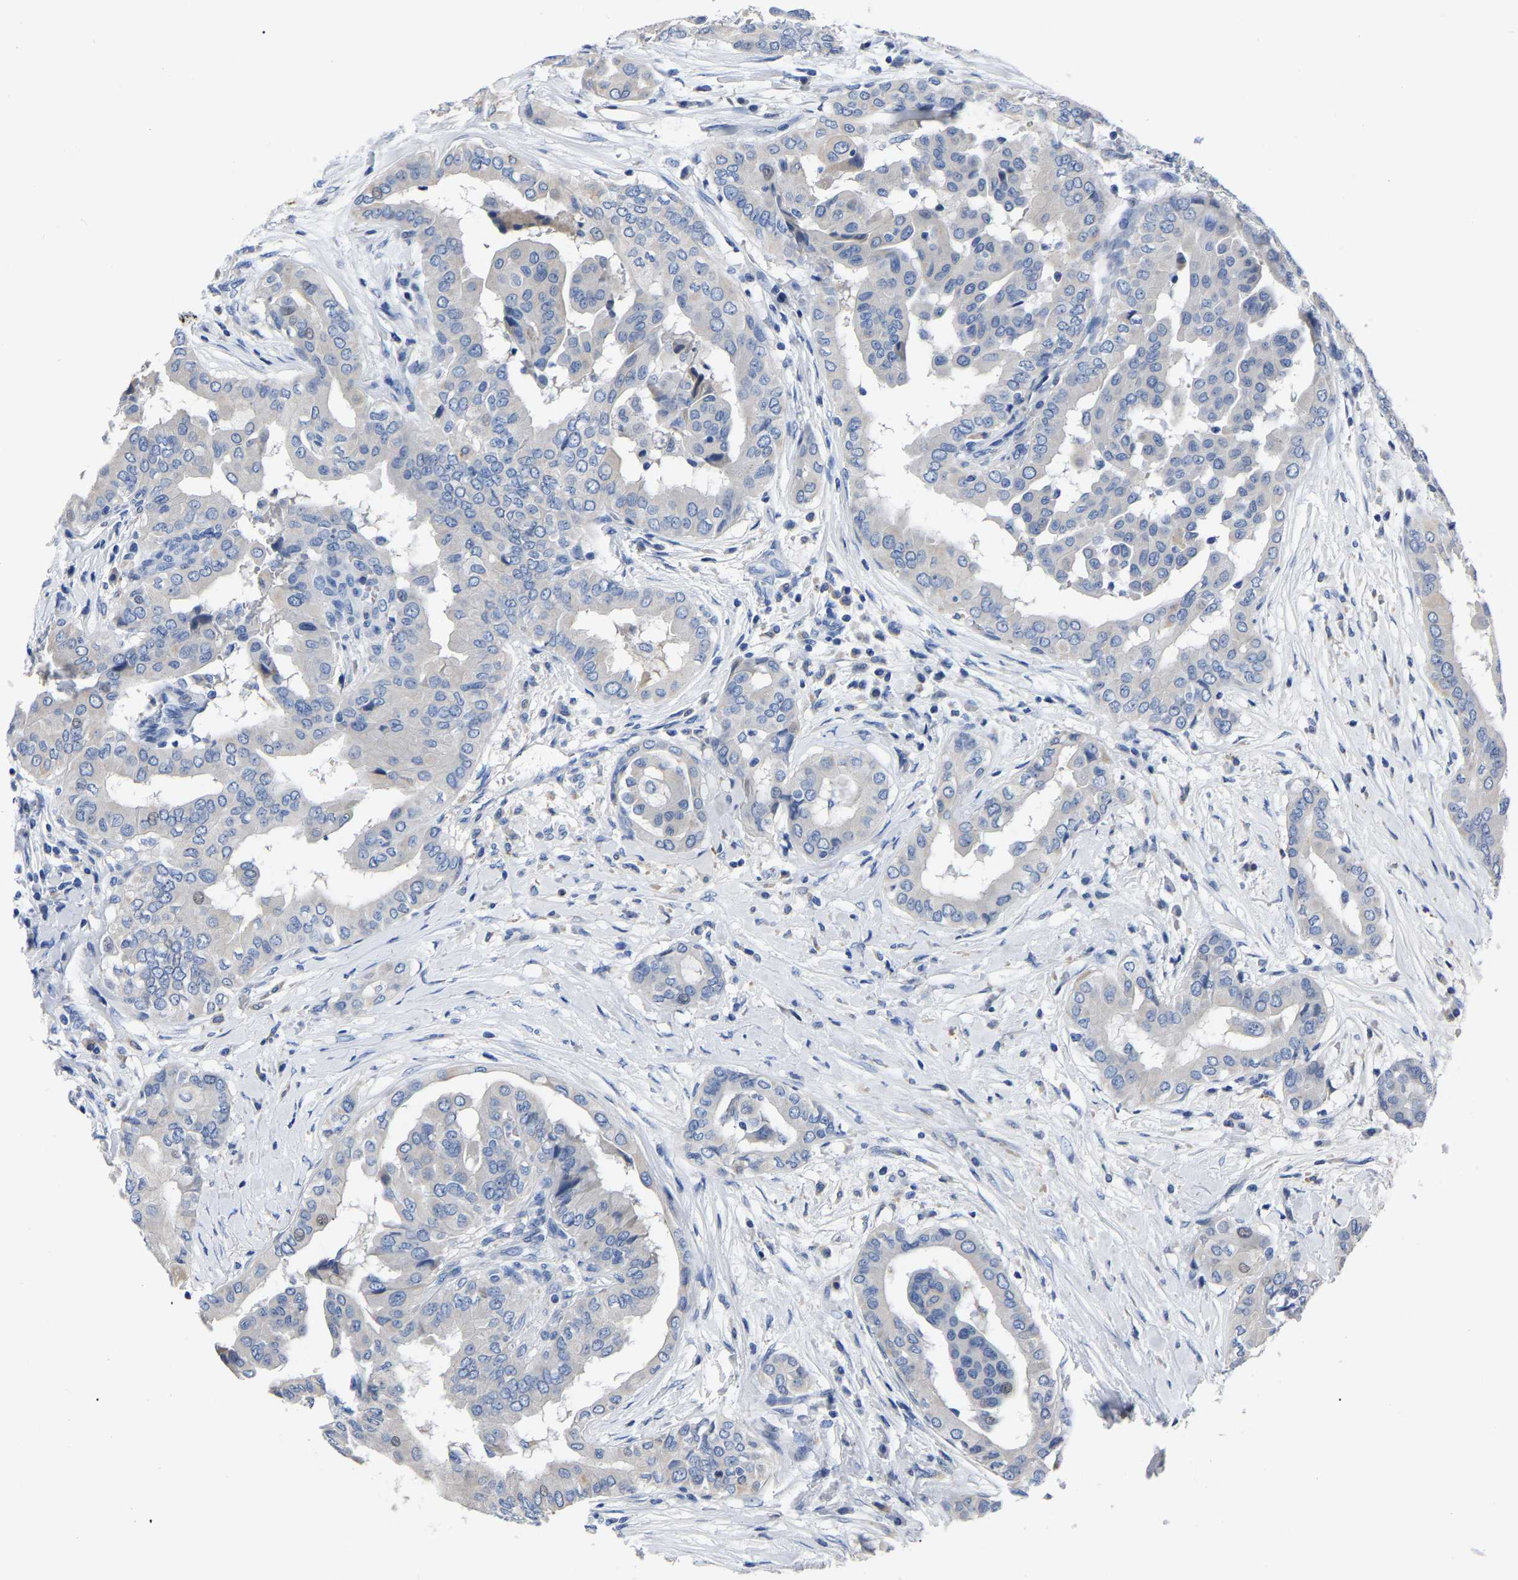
{"staining": {"intensity": "negative", "quantity": "none", "location": "none"}, "tissue": "thyroid cancer", "cell_type": "Tumor cells", "image_type": "cancer", "snomed": [{"axis": "morphology", "description": "Papillary adenocarcinoma, NOS"}, {"axis": "topography", "description": "Thyroid gland"}], "caption": "Tumor cells are negative for protein expression in human papillary adenocarcinoma (thyroid).", "gene": "MOV10L1", "patient": {"sex": "male", "age": 33}}